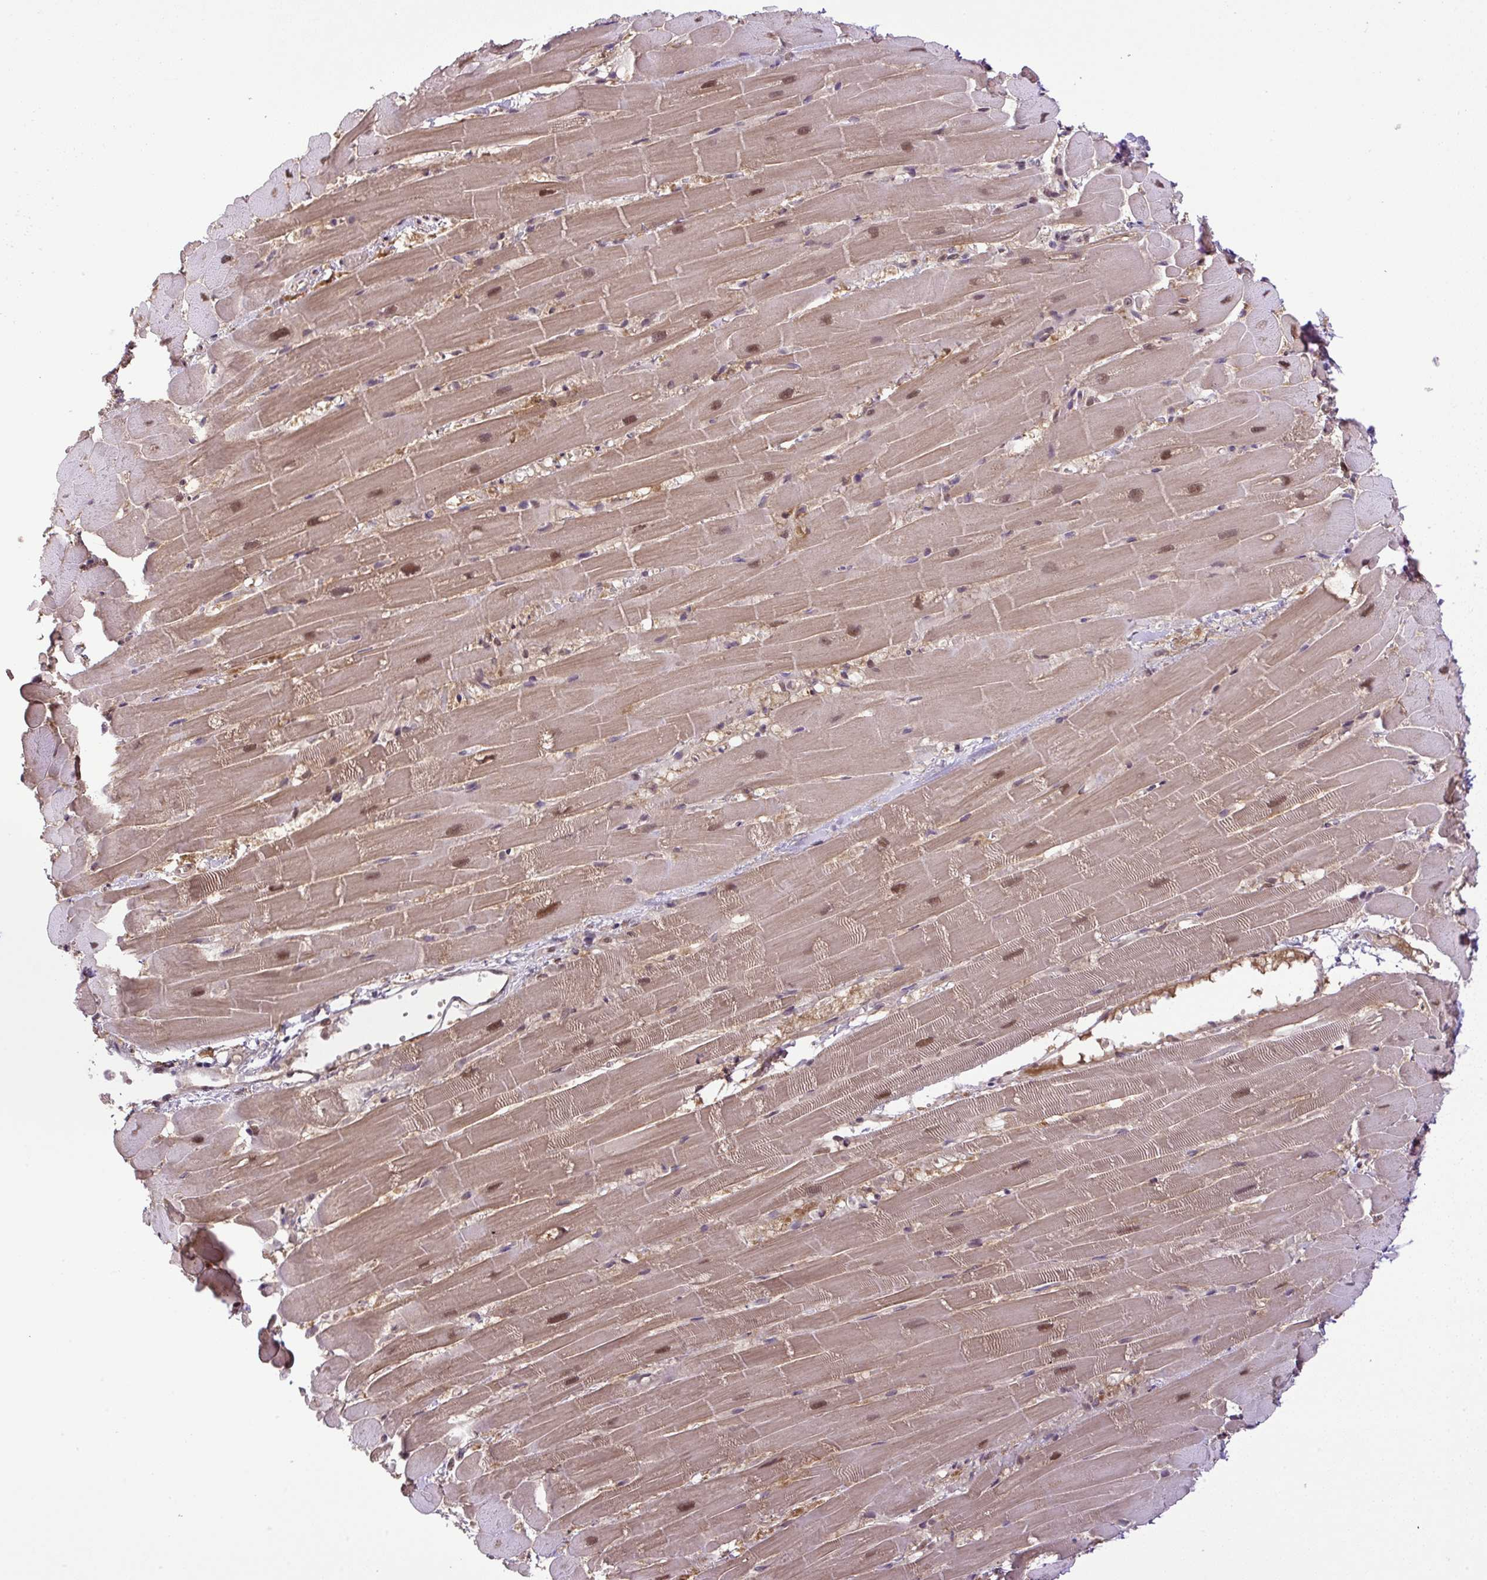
{"staining": {"intensity": "moderate", "quantity": ">75%", "location": "cytoplasmic/membranous,nuclear"}, "tissue": "heart muscle", "cell_type": "Cardiomyocytes", "image_type": "normal", "snomed": [{"axis": "morphology", "description": "Normal tissue, NOS"}, {"axis": "topography", "description": "Heart"}], "caption": "Immunohistochemistry (IHC) of unremarkable human heart muscle displays medium levels of moderate cytoplasmic/membranous,nuclear staining in approximately >75% of cardiomyocytes.", "gene": "SGTA", "patient": {"sex": "male", "age": 37}}